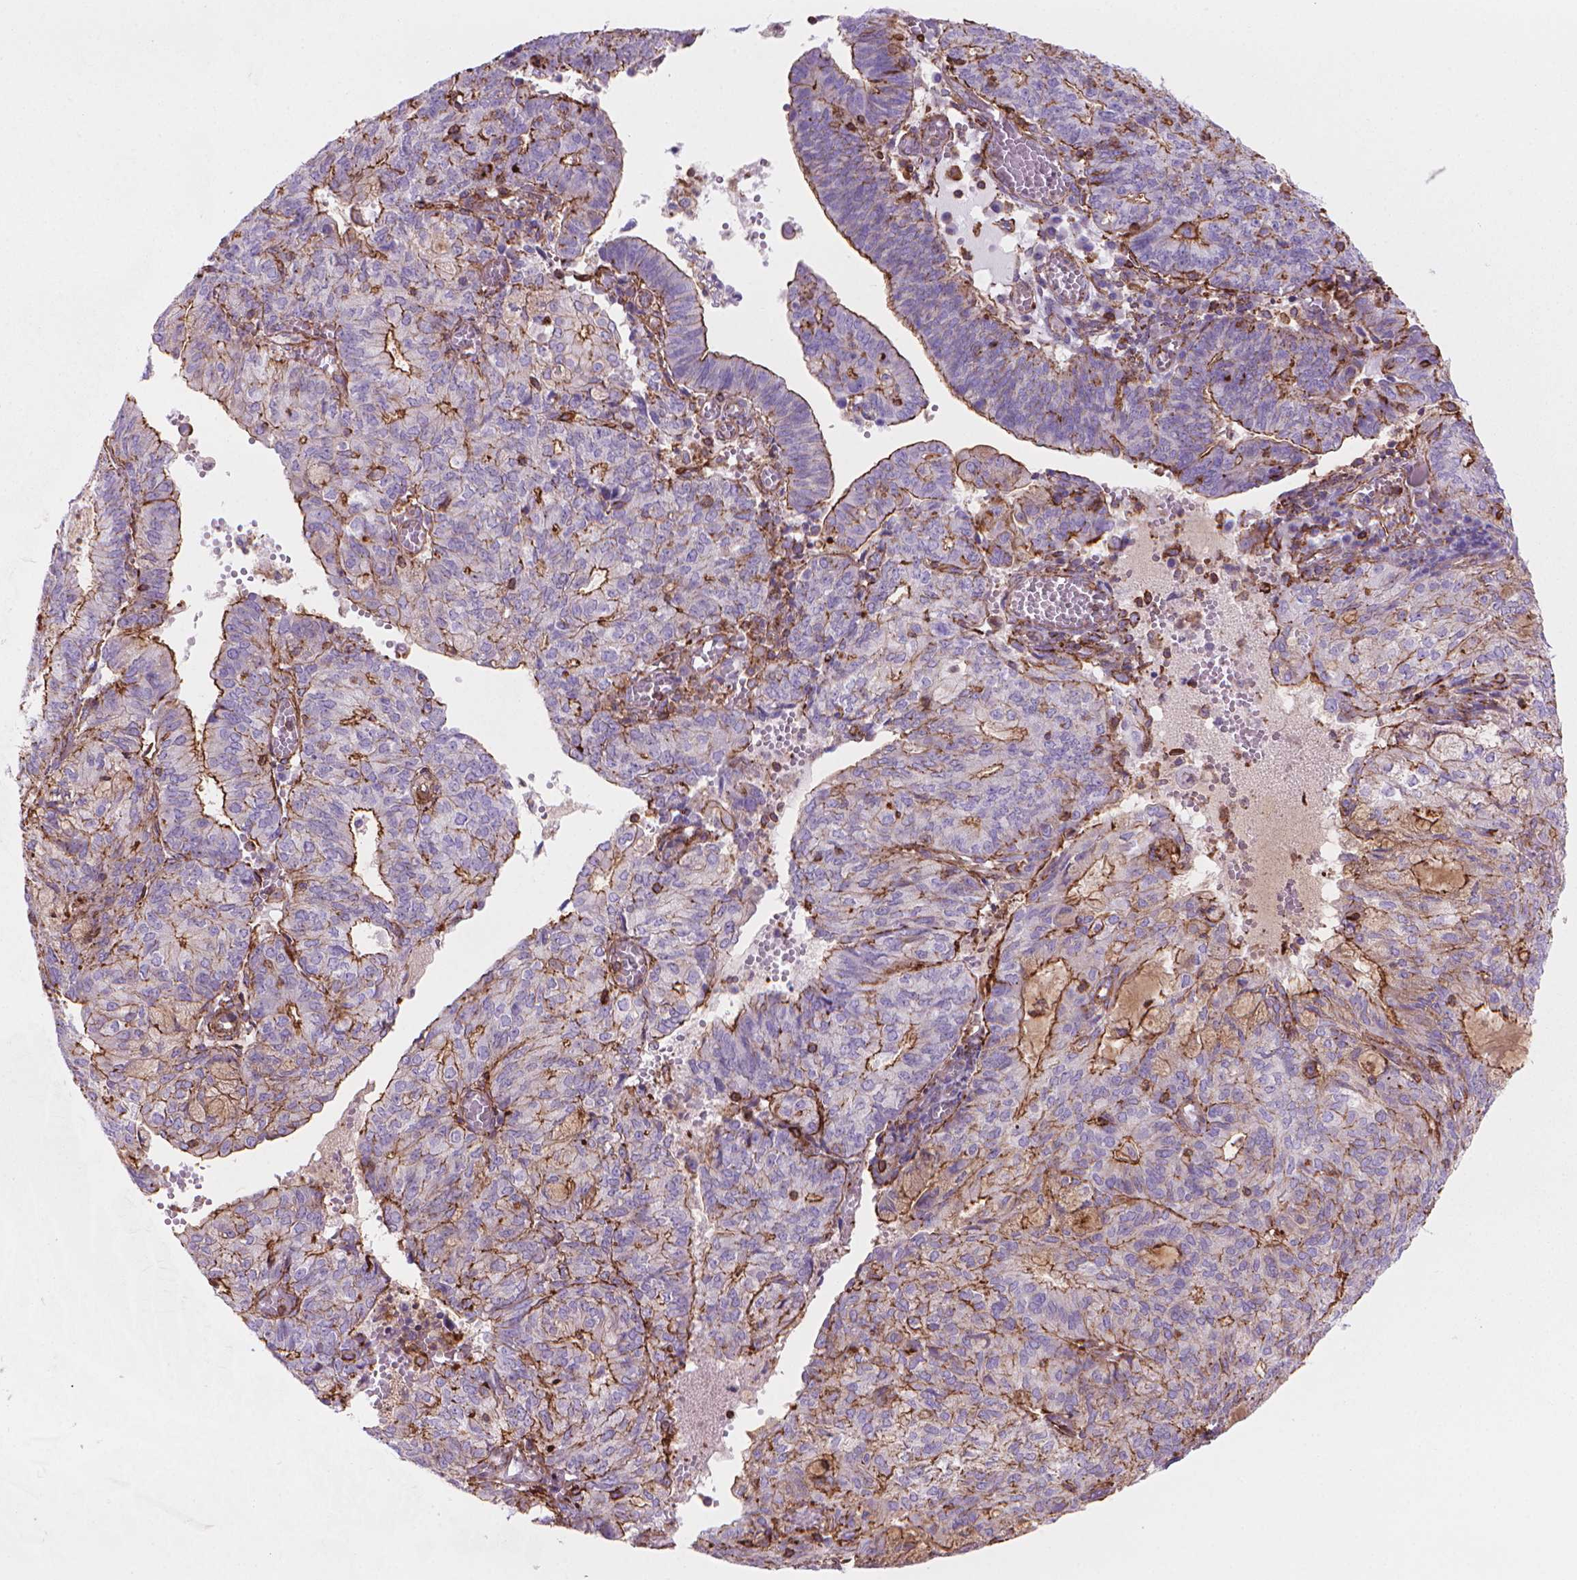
{"staining": {"intensity": "moderate", "quantity": "25%-75%", "location": "cytoplasmic/membranous"}, "tissue": "endometrial cancer", "cell_type": "Tumor cells", "image_type": "cancer", "snomed": [{"axis": "morphology", "description": "Adenocarcinoma, NOS"}, {"axis": "topography", "description": "Endometrium"}], "caption": "Protein staining shows moderate cytoplasmic/membranous expression in approximately 25%-75% of tumor cells in endometrial adenocarcinoma.", "gene": "PATJ", "patient": {"sex": "female", "age": 82}}